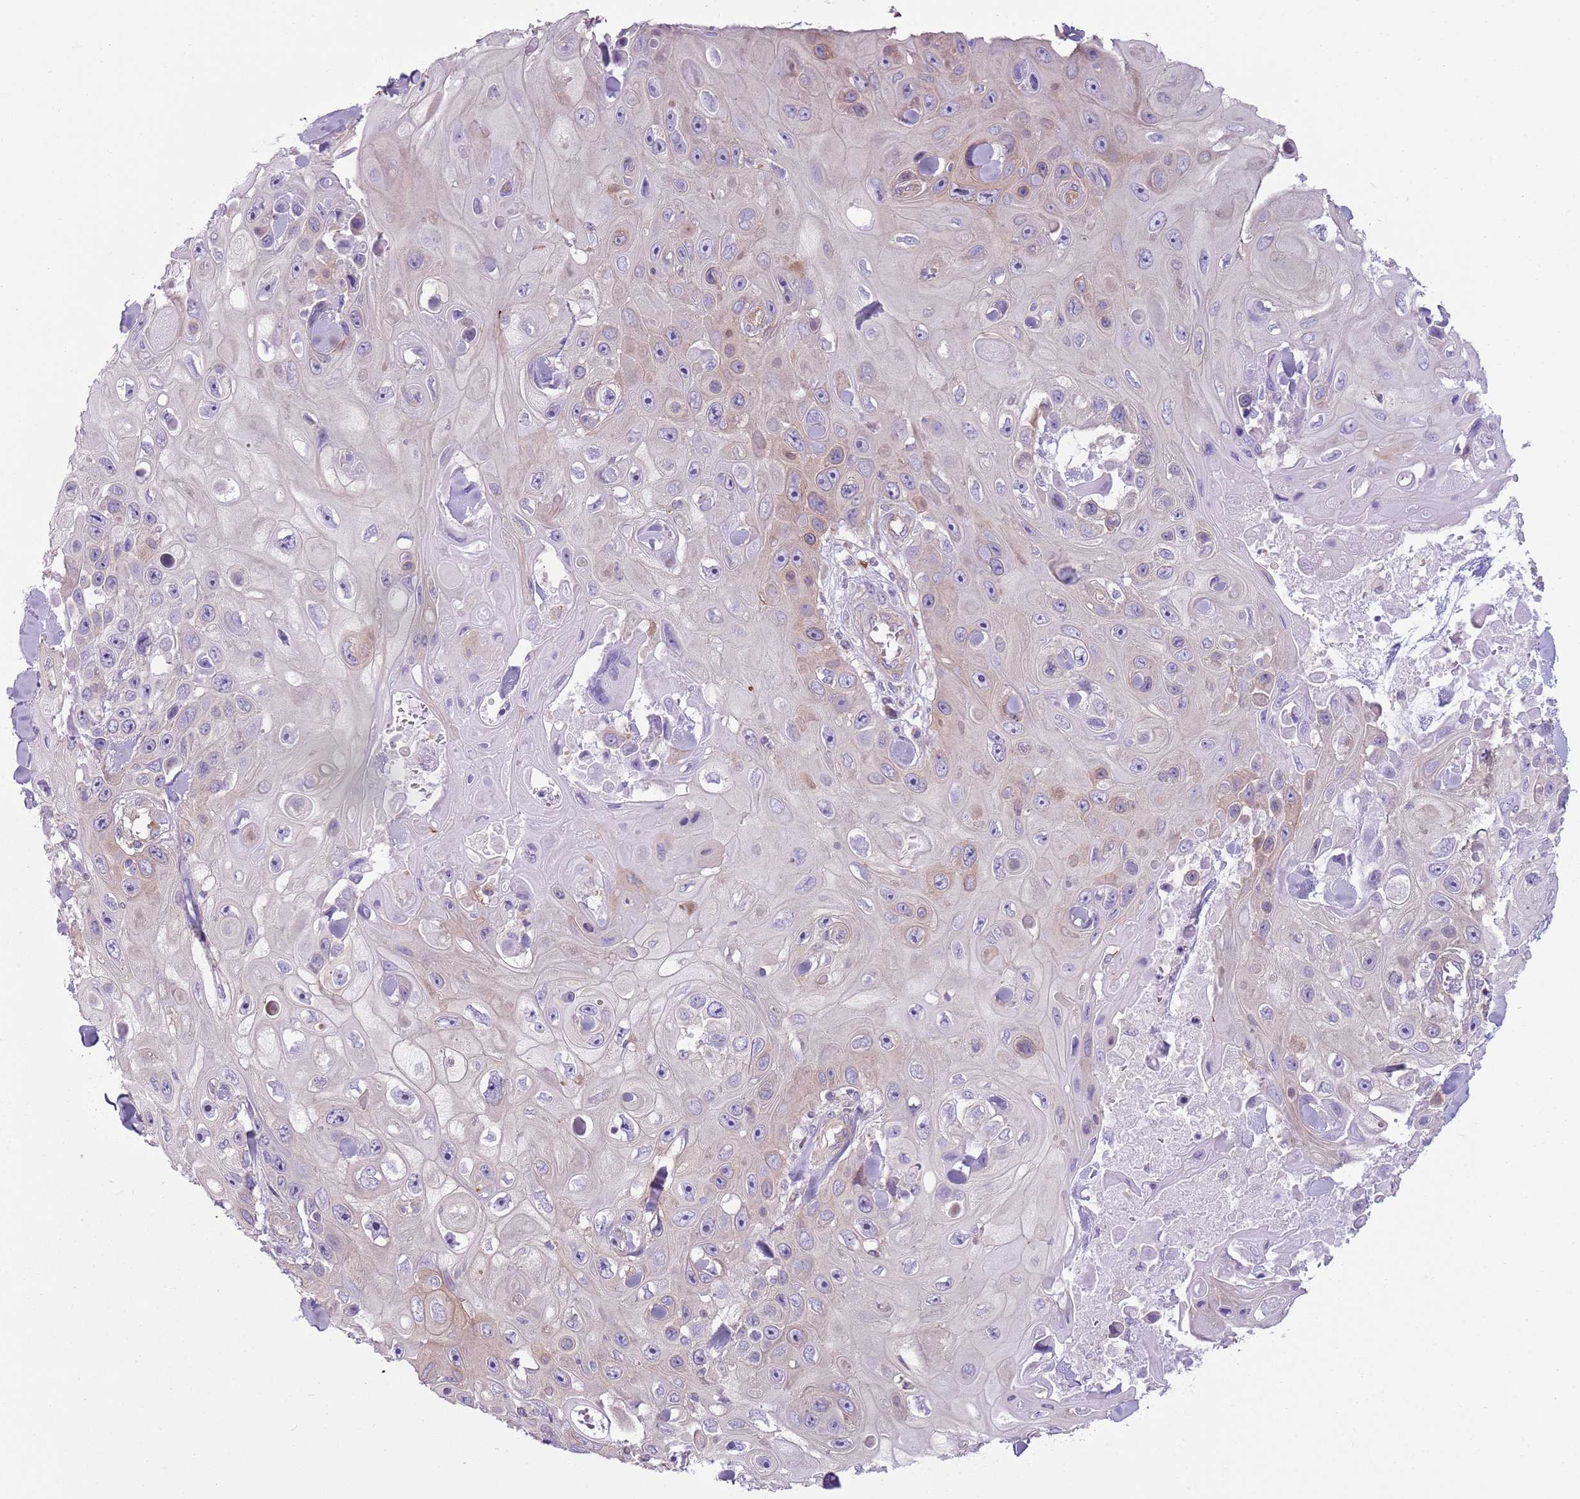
{"staining": {"intensity": "moderate", "quantity": "<25%", "location": "cytoplasmic/membranous"}, "tissue": "skin cancer", "cell_type": "Tumor cells", "image_type": "cancer", "snomed": [{"axis": "morphology", "description": "Squamous cell carcinoma, NOS"}, {"axis": "topography", "description": "Skin"}], "caption": "Skin cancer (squamous cell carcinoma) tissue shows moderate cytoplasmic/membranous staining in about <25% of tumor cells, visualized by immunohistochemistry.", "gene": "SNX1", "patient": {"sex": "male", "age": 82}}